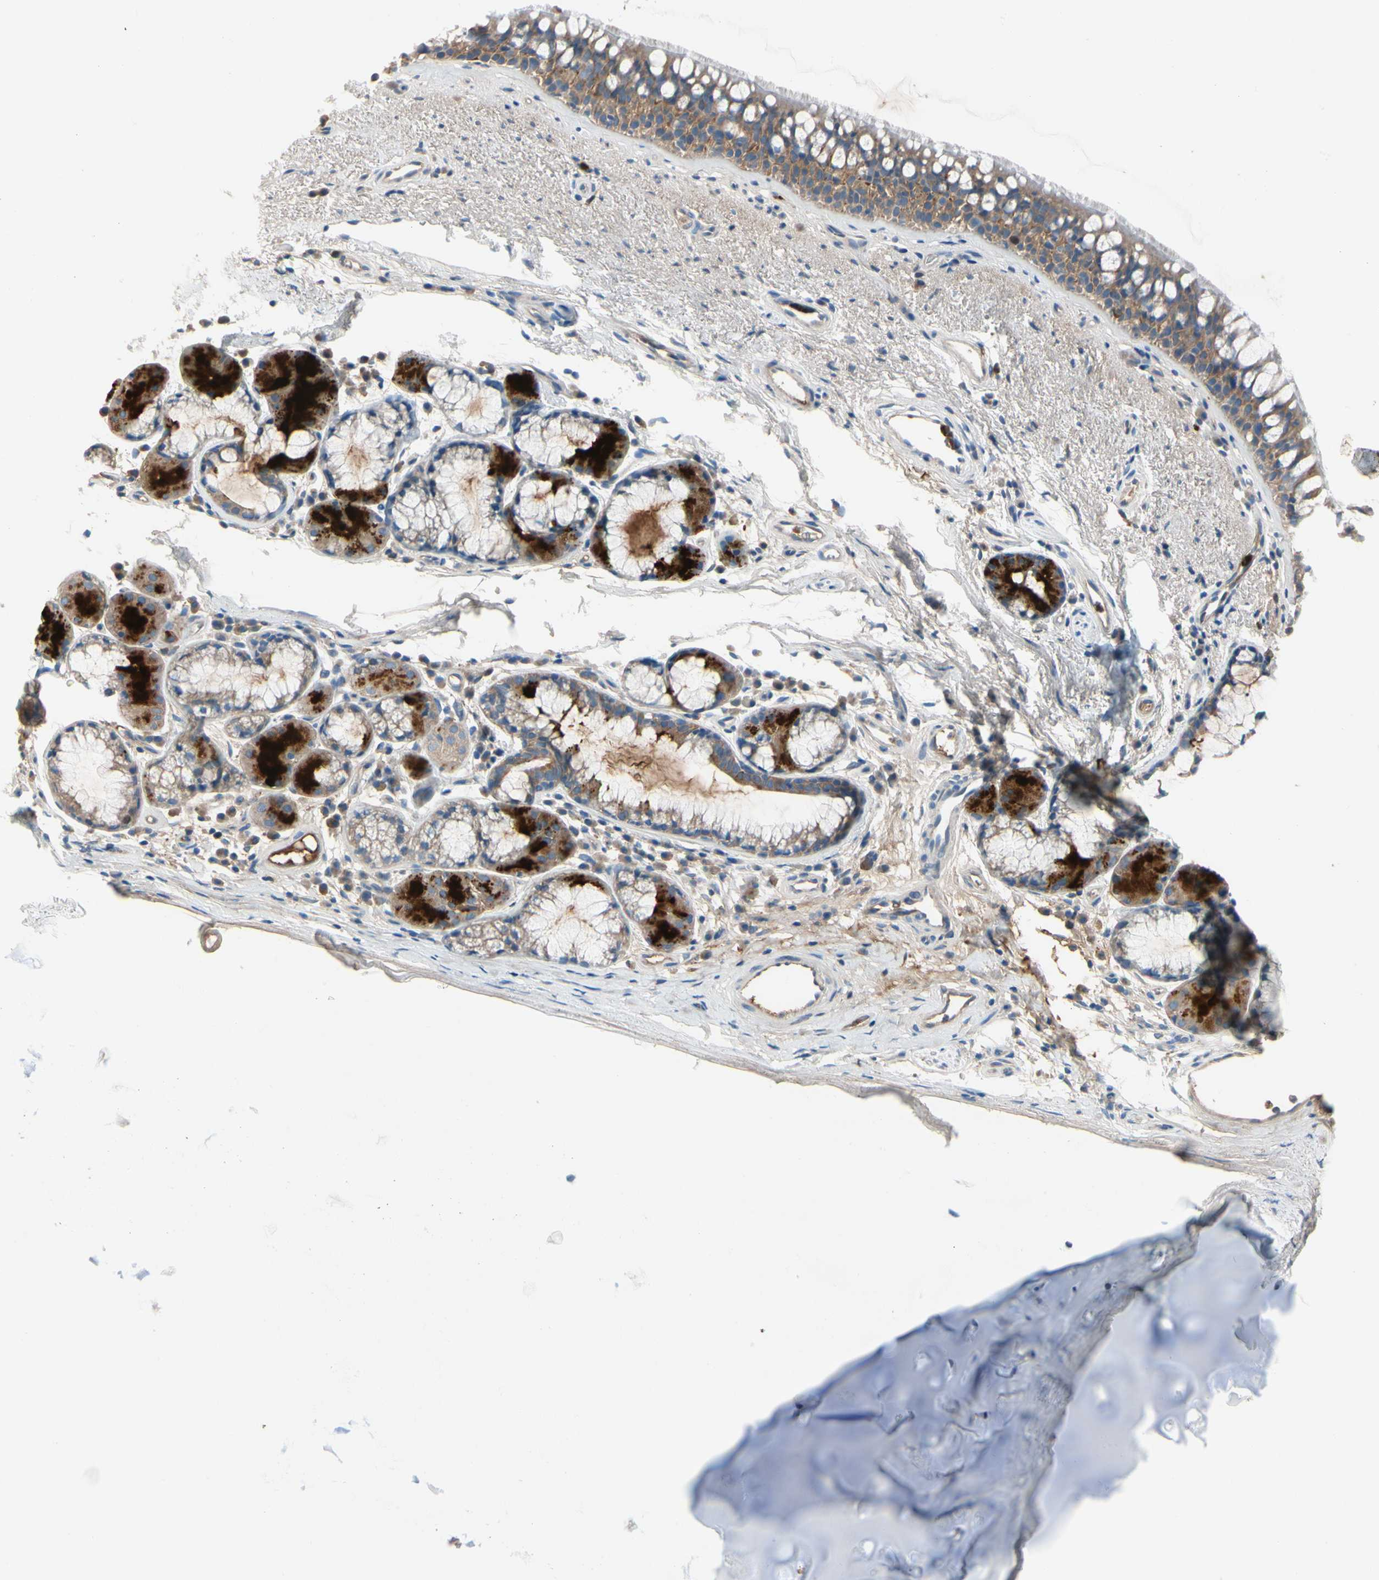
{"staining": {"intensity": "moderate", "quantity": ">75%", "location": "cytoplasmic/membranous"}, "tissue": "bronchus", "cell_type": "Respiratory epithelial cells", "image_type": "normal", "snomed": [{"axis": "morphology", "description": "Normal tissue, NOS"}, {"axis": "topography", "description": "Bronchus"}], "caption": "A micrograph of bronchus stained for a protein demonstrates moderate cytoplasmic/membranous brown staining in respiratory epithelial cells.", "gene": "HJURP", "patient": {"sex": "female", "age": 54}}